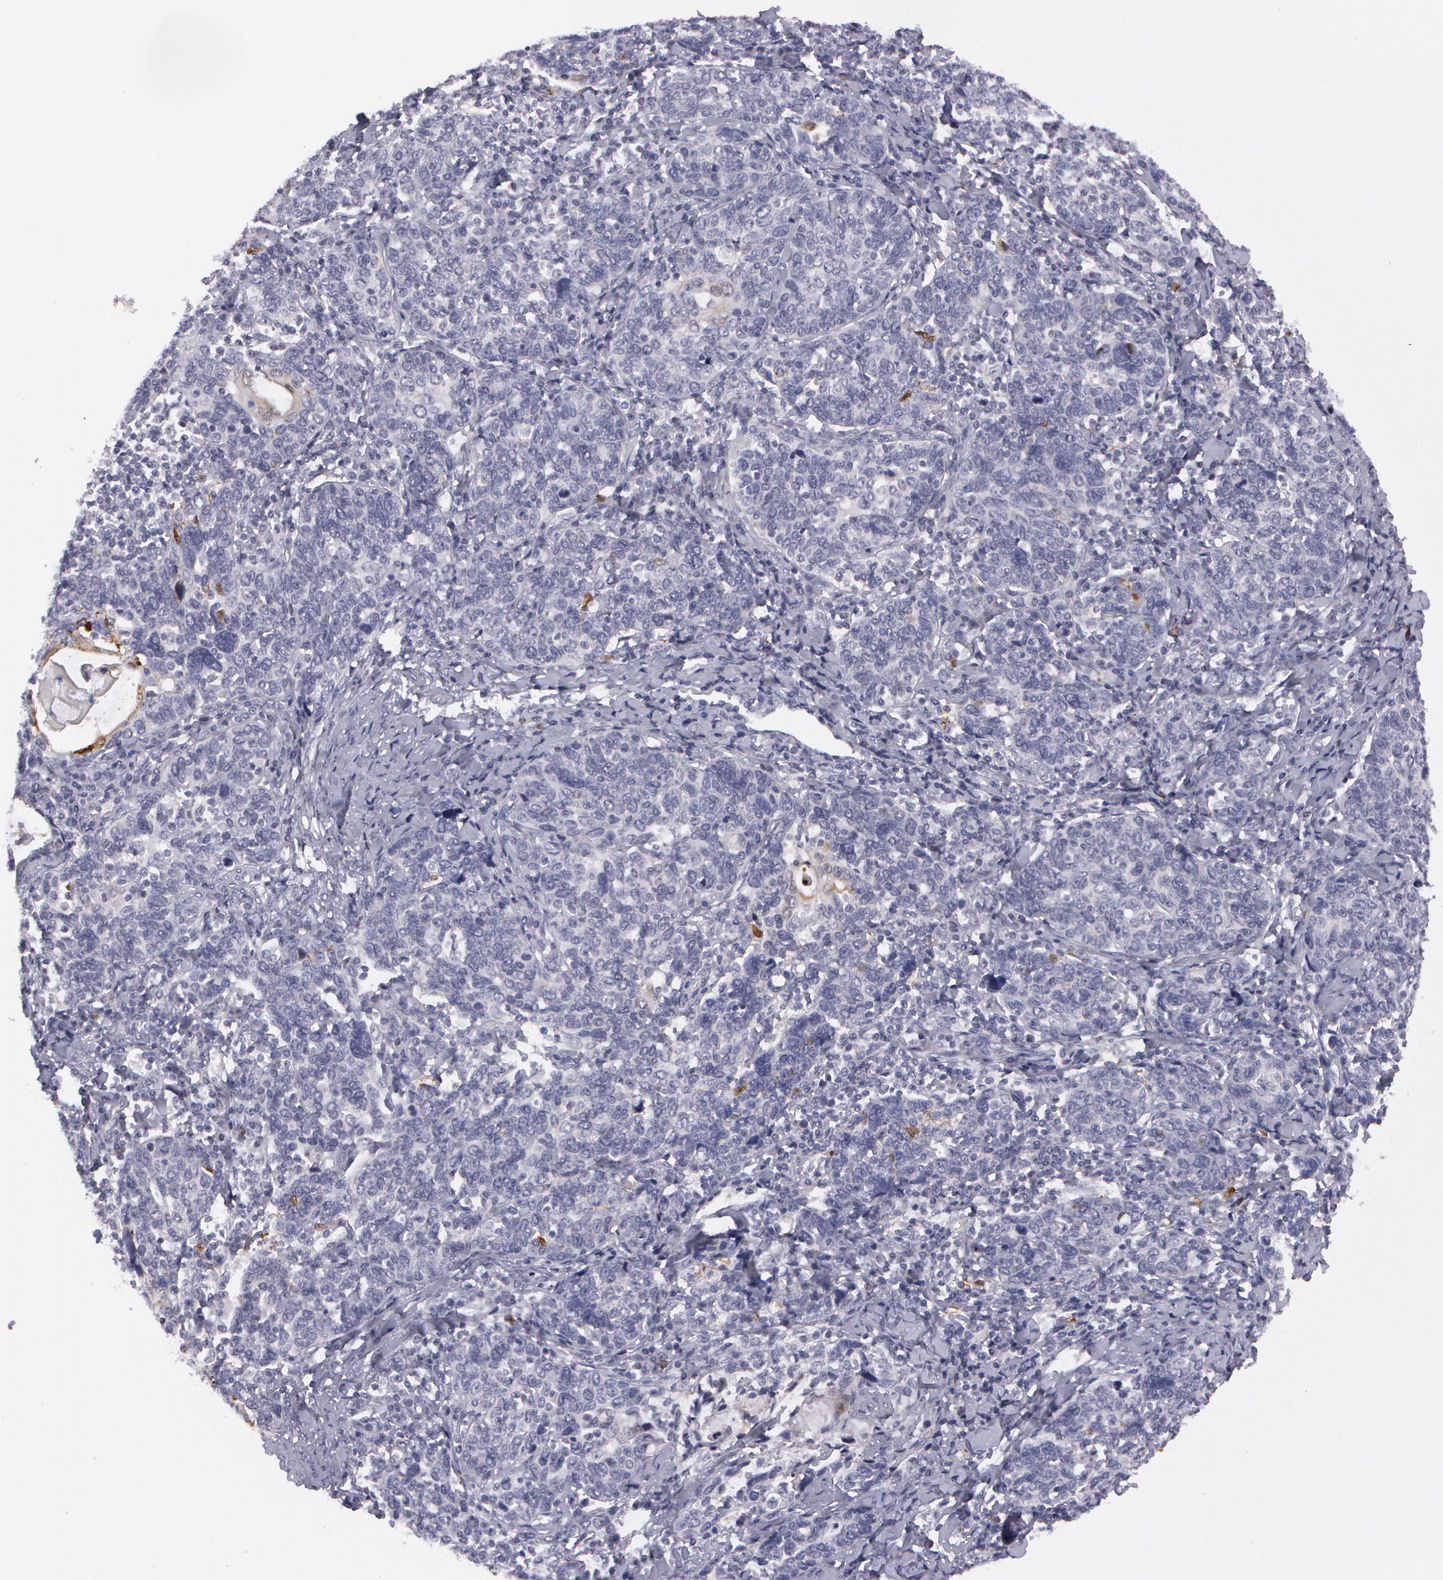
{"staining": {"intensity": "weak", "quantity": "<25%", "location": "nuclear"}, "tissue": "cervical cancer", "cell_type": "Tumor cells", "image_type": "cancer", "snomed": [{"axis": "morphology", "description": "Squamous cell carcinoma, NOS"}, {"axis": "topography", "description": "Cervix"}], "caption": "The image demonstrates no significant staining in tumor cells of cervical squamous cell carcinoma.", "gene": "IL1RN", "patient": {"sex": "female", "age": 41}}